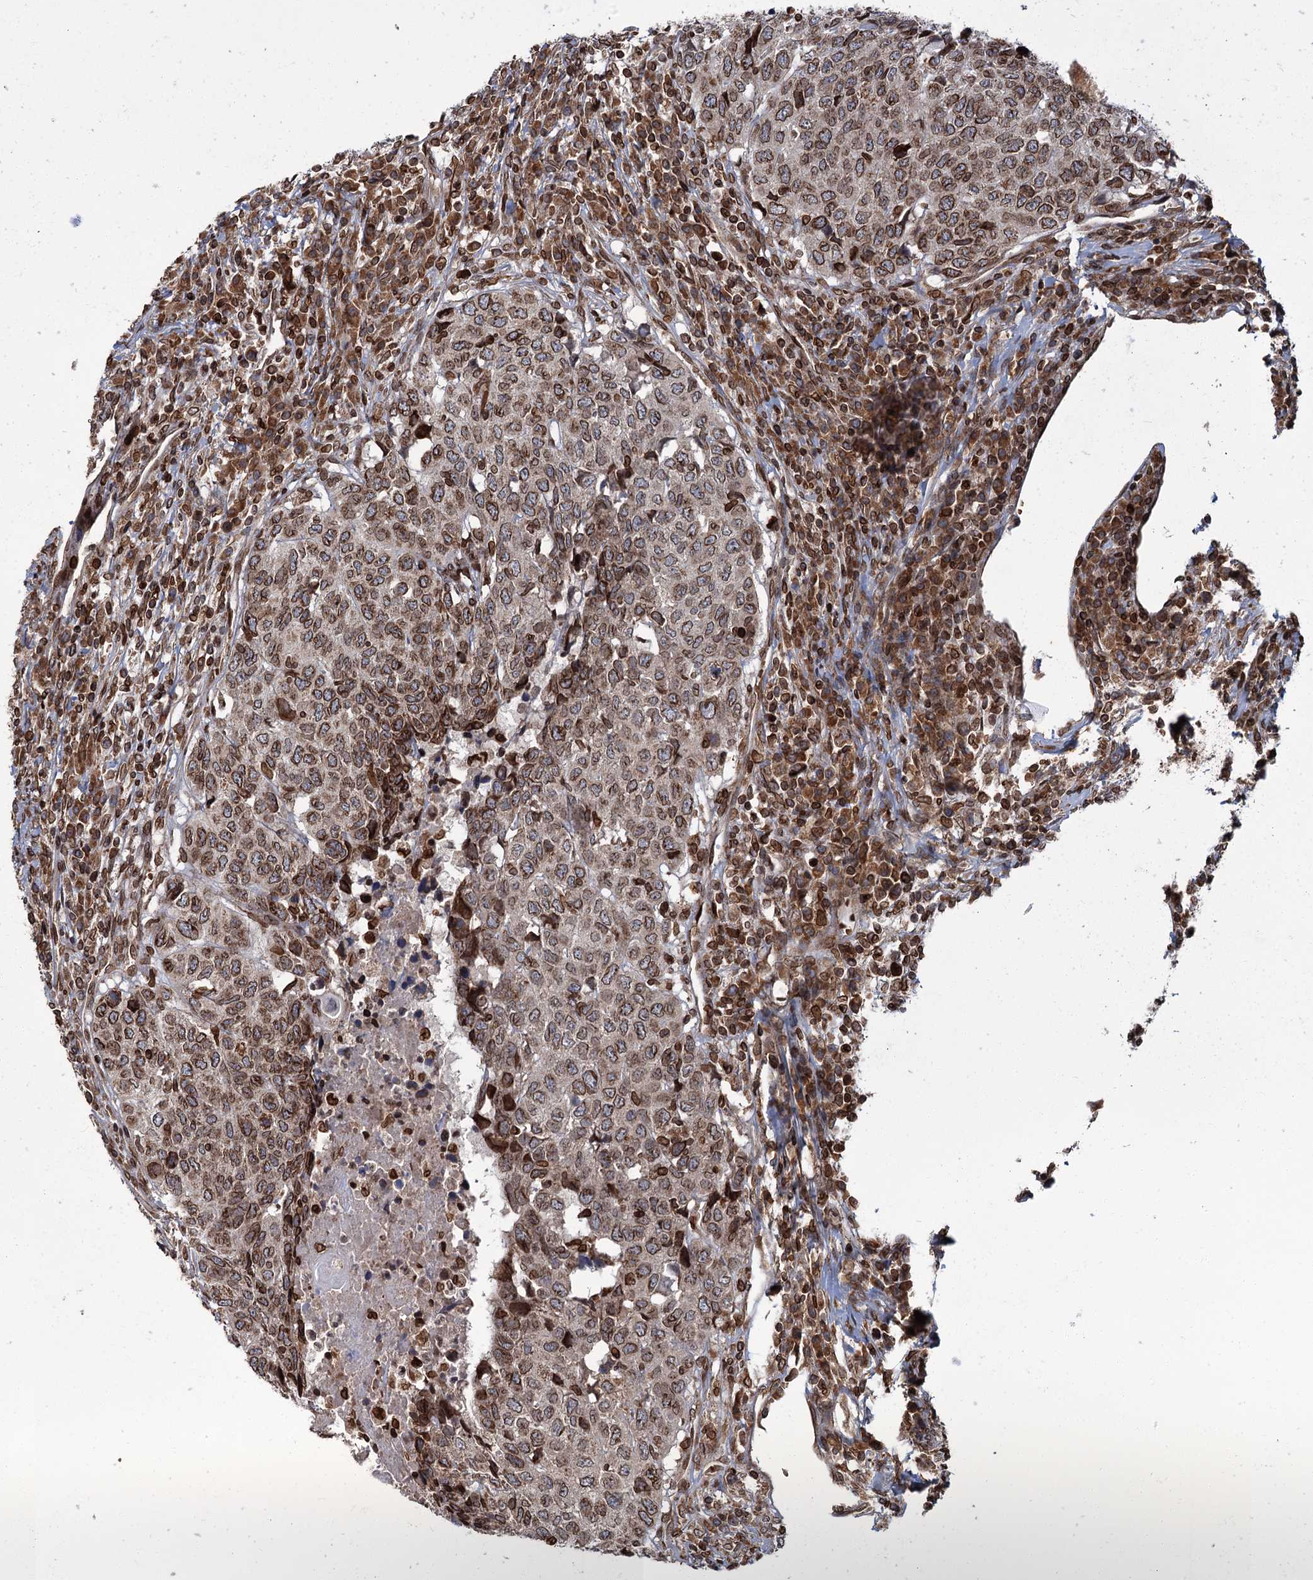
{"staining": {"intensity": "moderate", "quantity": ">75%", "location": "cytoplasmic/membranous,nuclear"}, "tissue": "head and neck cancer", "cell_type": "Tumor cells", "image_type": "cancer", "snomed": [{"axis": "morphology", "description": "Squamous cell carcinoma, NOS"}, {"axis": "topography", "description": "Head-Neck"}], "caption": "Protein staining reveals moderate cytoplasmic/membranous and nuclear staining in approximately >75% of tumor cells in head and neck cancer.", "gene": "CFAP46", "patient": {"sex": "male", "age": 66}}